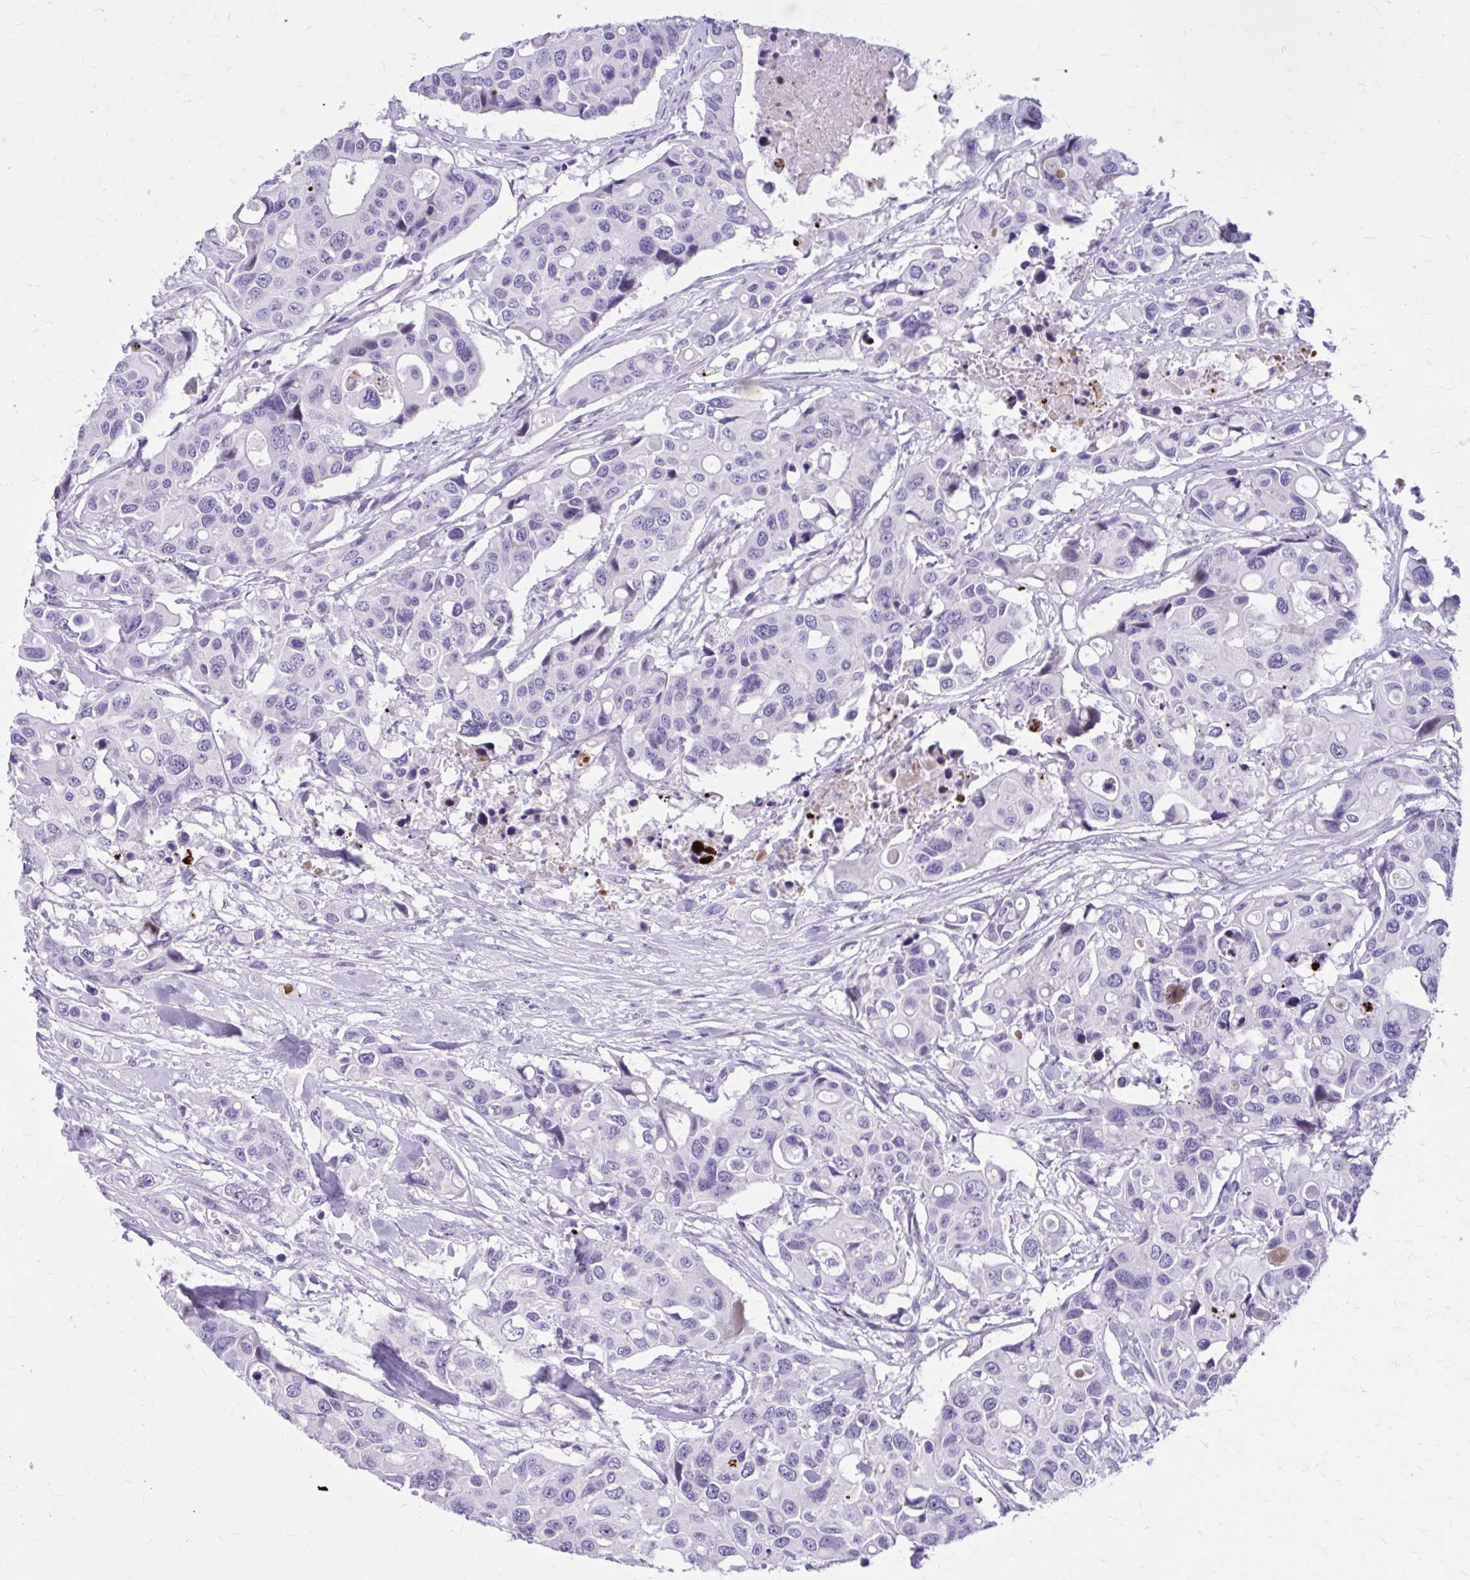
{"staining": {"intensity": "negative", "quantity": "none", "location": "none"}, "tissue": "colorectal cancer", "cell_type": "Tumor cells", "image_type": "cancer", "snomed": [{"axis": "morphology", "description": "Adenocarcinoma, NOS"}, {"axis": "topography", "description": "Colon"}], "caption": "A micrograph of colorectal cancer stained for a protein demonstrates no brown staining in tumor cells.", "gene": "LCN15", "patient": {"sex": "male", "age": 77}}